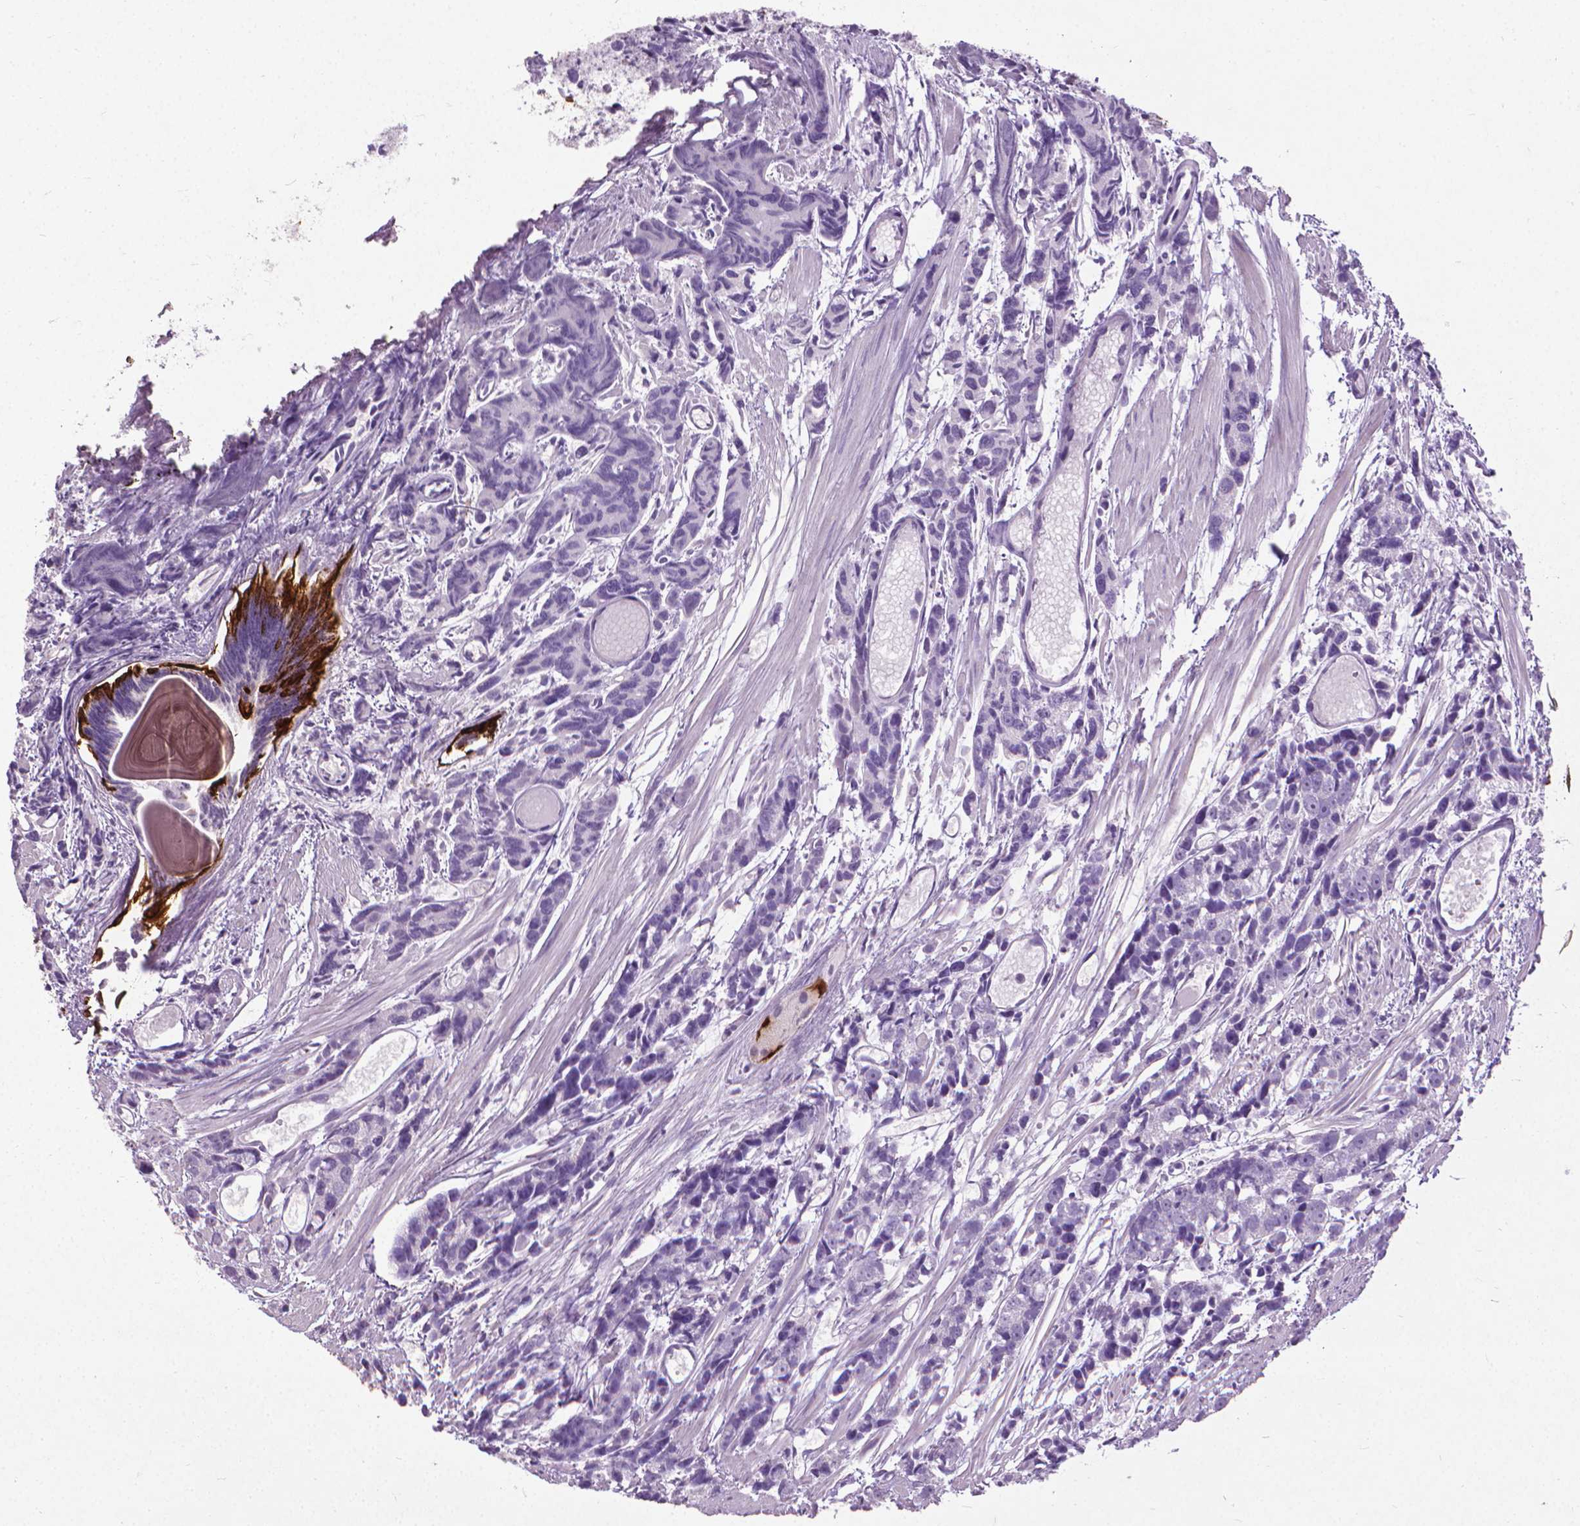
{"staining": {"intensity": "negative", "quantity": "none", "location": "none"}, "tissue": "prostate cancer", "cell_type": "Tumor cells", "image_type": "cancer", "snomed": [{"axis": "morphology", "description": "Adenocarcinoma, High grade"}, {"axis": "topography", "description": "Prostate"}], "caption": "Image shows no significant protein expression in tumor cells of prostate adenocarcinoma (high-grade).", "gene": "KRT5", "patient": {"sex": "male", "age": 77}}